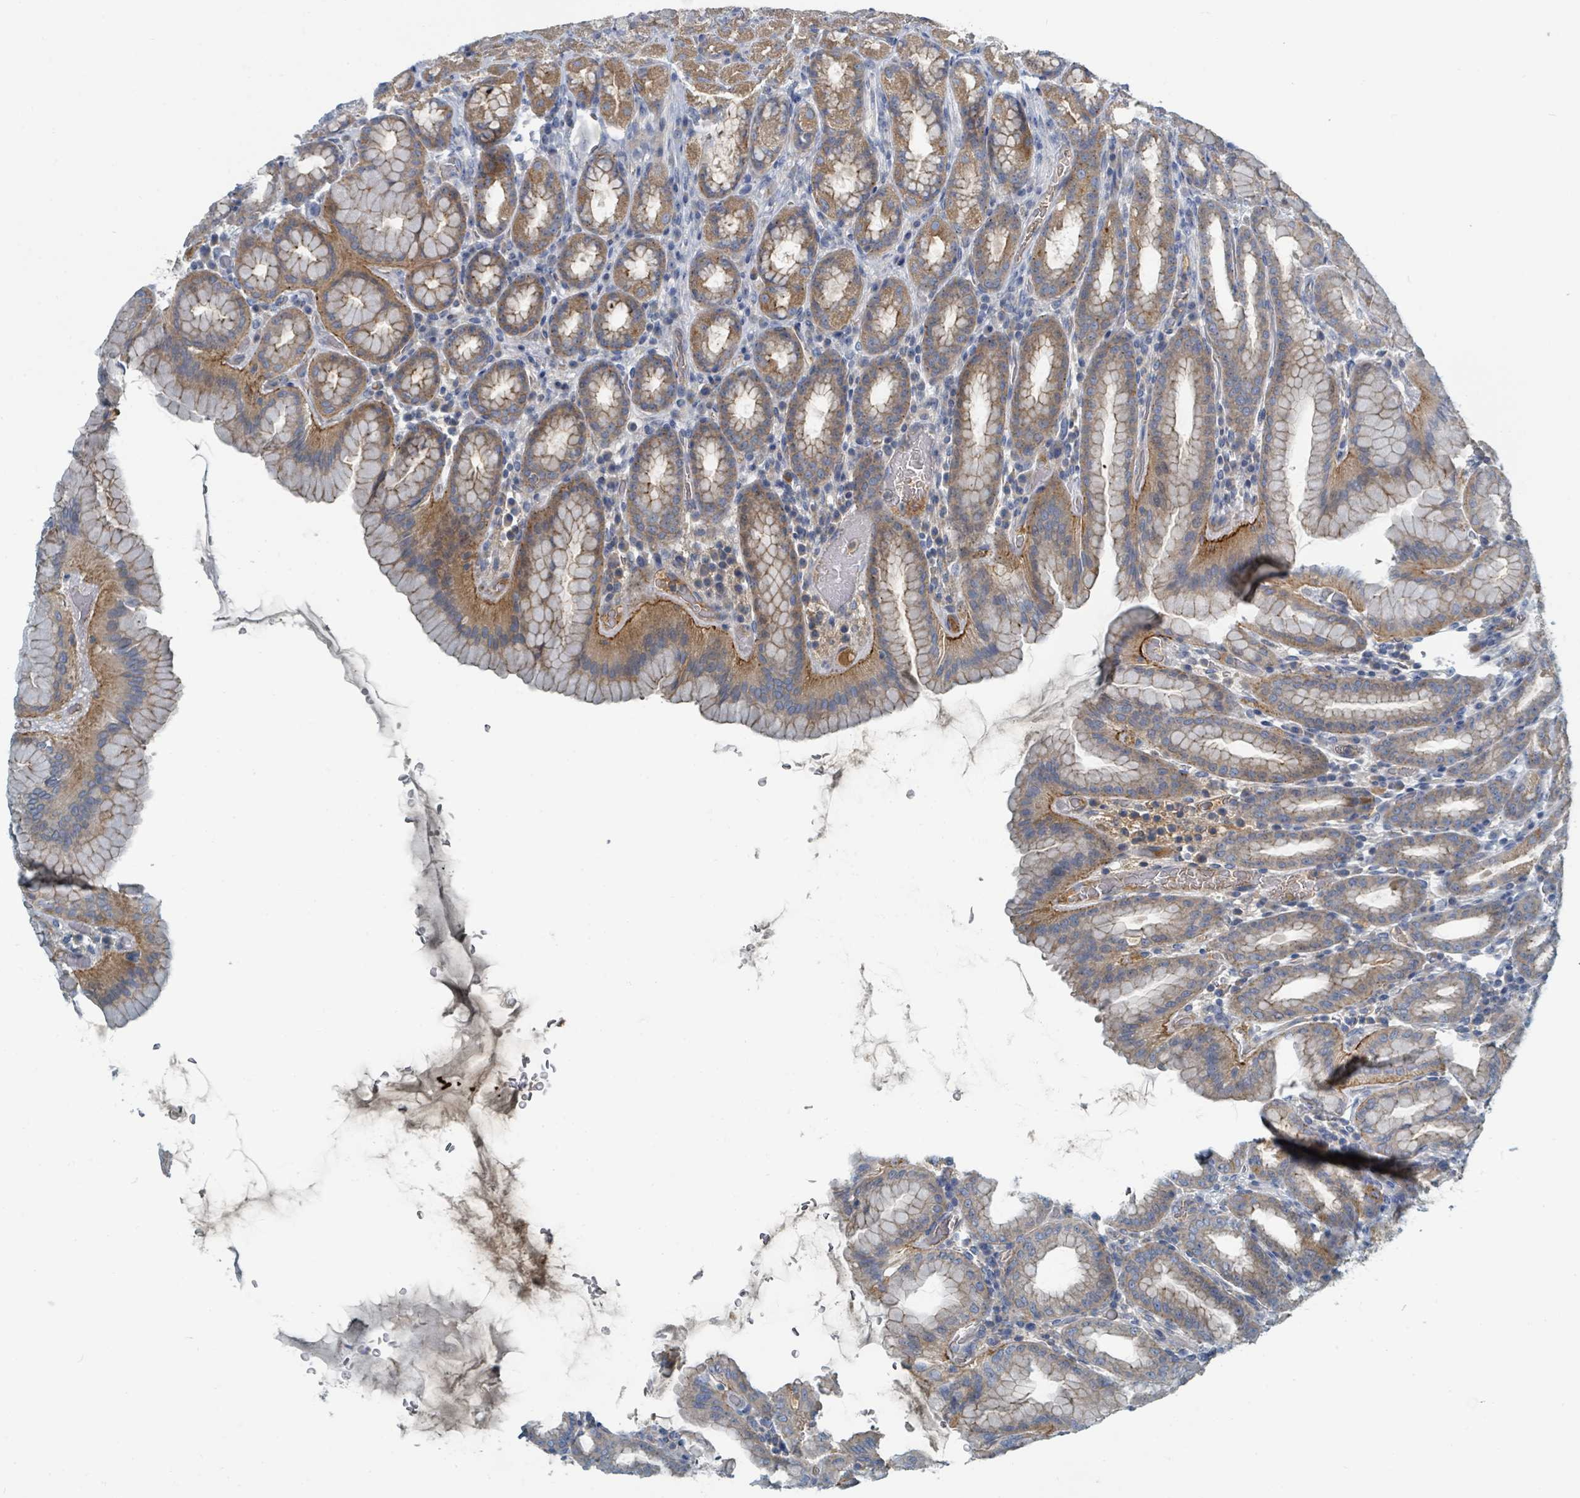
{"staining": {"intensity": "strong", "quantity": "<25%", "location": "cytoplasmic/membranous"}, "tissue": "stomach", "cell_type": "Glandular cells", "image_type": "normal", "snomed": [{"axis": "morphology", "description": "Normal tissue, NOS"}, {"axis": "topography", "description": "Stomach, upper"}, {"axis": "topography", "description": "Stomach"}], "caption": "IHC image of unremarkable stomach stained for a protein (brown), which displays medium levels of strong cytoplasmic/membranous expression in approximately <25% of glandular cells.", "gene": "SLC25A23", "patient": {"sex": "male", "age": 68}}